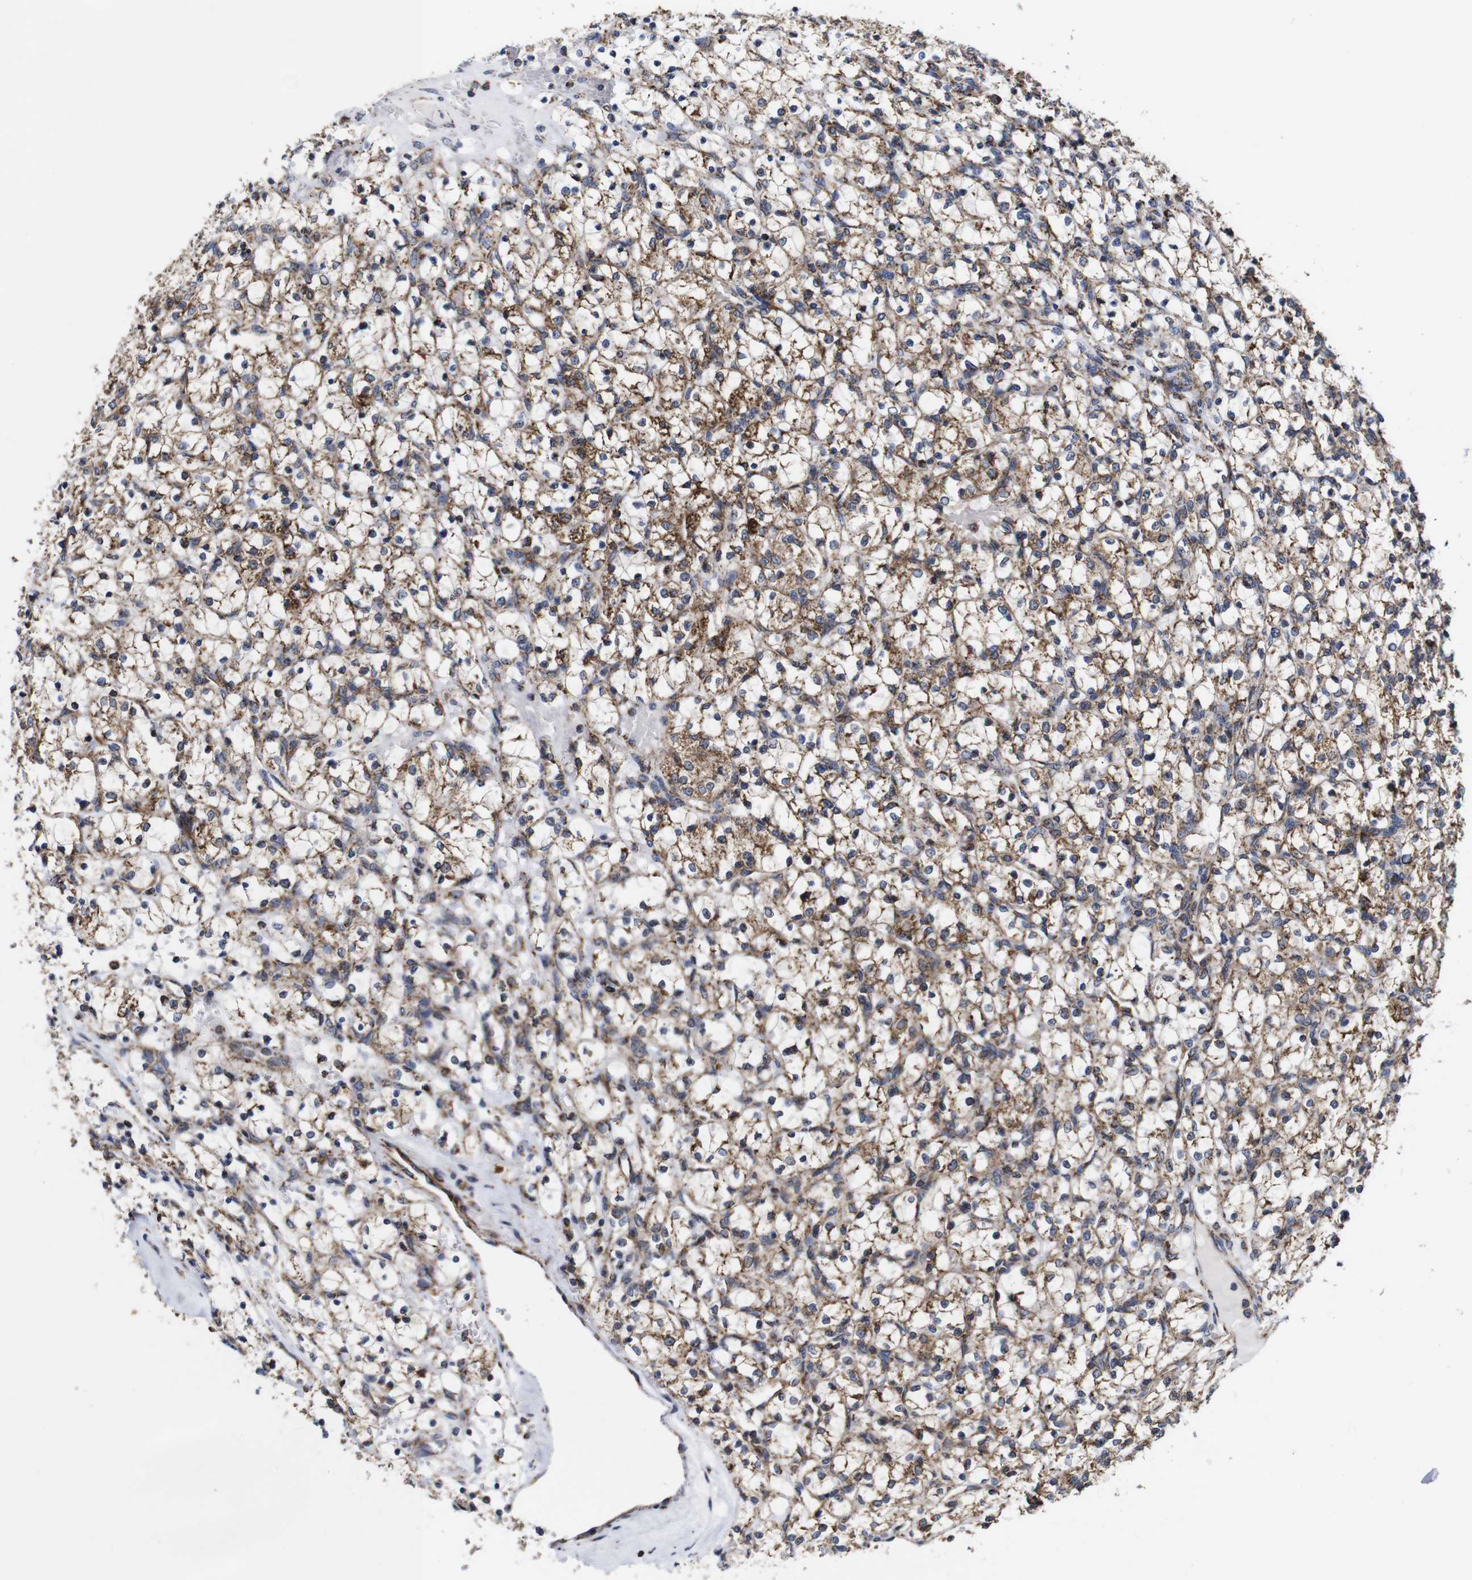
{"staining": {"intensity": "strong", "quantity": "25%-75%", "location": "cytoplasmic/membranous"}, "tissue": "renal cancer", "cell_type": "Tumor cells", "image_type": "cancer", "snomed": [{"axis": "morphology", "description": "Adenocarcinoma, NOS"}, {"axis": "topography", "description": "Kidney"}], "caption": "About 25%-75% of tumor cells in renal cancer display strong cytoplasmic/membranous protein expression as visualized by brown immunohistochemical staining.", "gene": "C17orf80", "patient": {"sex": "female", "age": 69}}